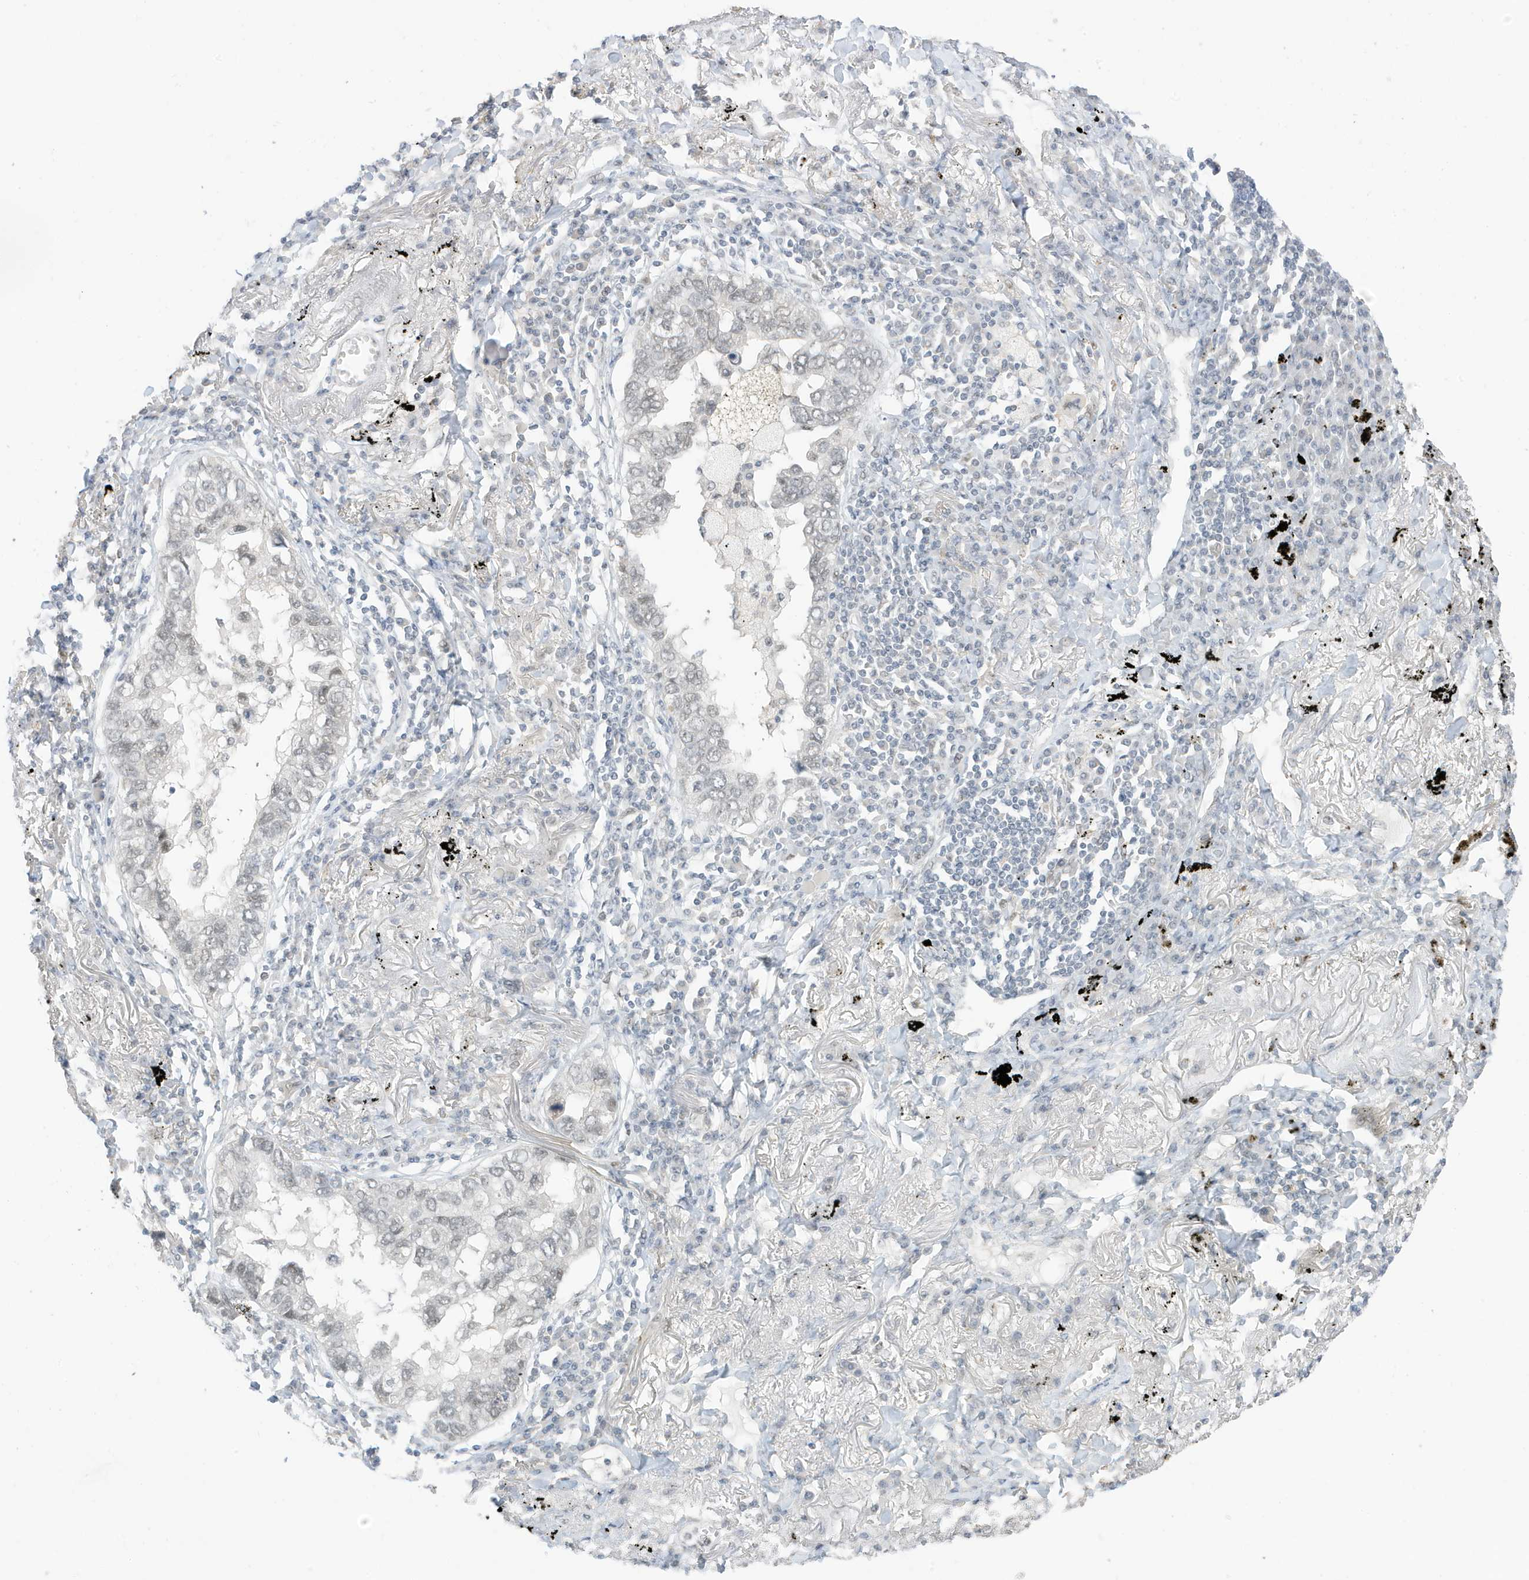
{"staining": {"intensity": "negative", "quantity": "none", "location": "none"}, "tissue": "lung cancer", "cell_type": "Tumor cells", "image_type": "cancer", "snomed": [{"axis": "morphology", "description": "Adenocarcinoma, NOS"}, {"axis": "topography", "description": "Lung"}], "caption": "Human lung cancer (adenocarcinoma) stained for a protein using IHC displays no staining in tumor cells.", "gene": "MSL3", "patient": {"sex": "male", "age": 65}}